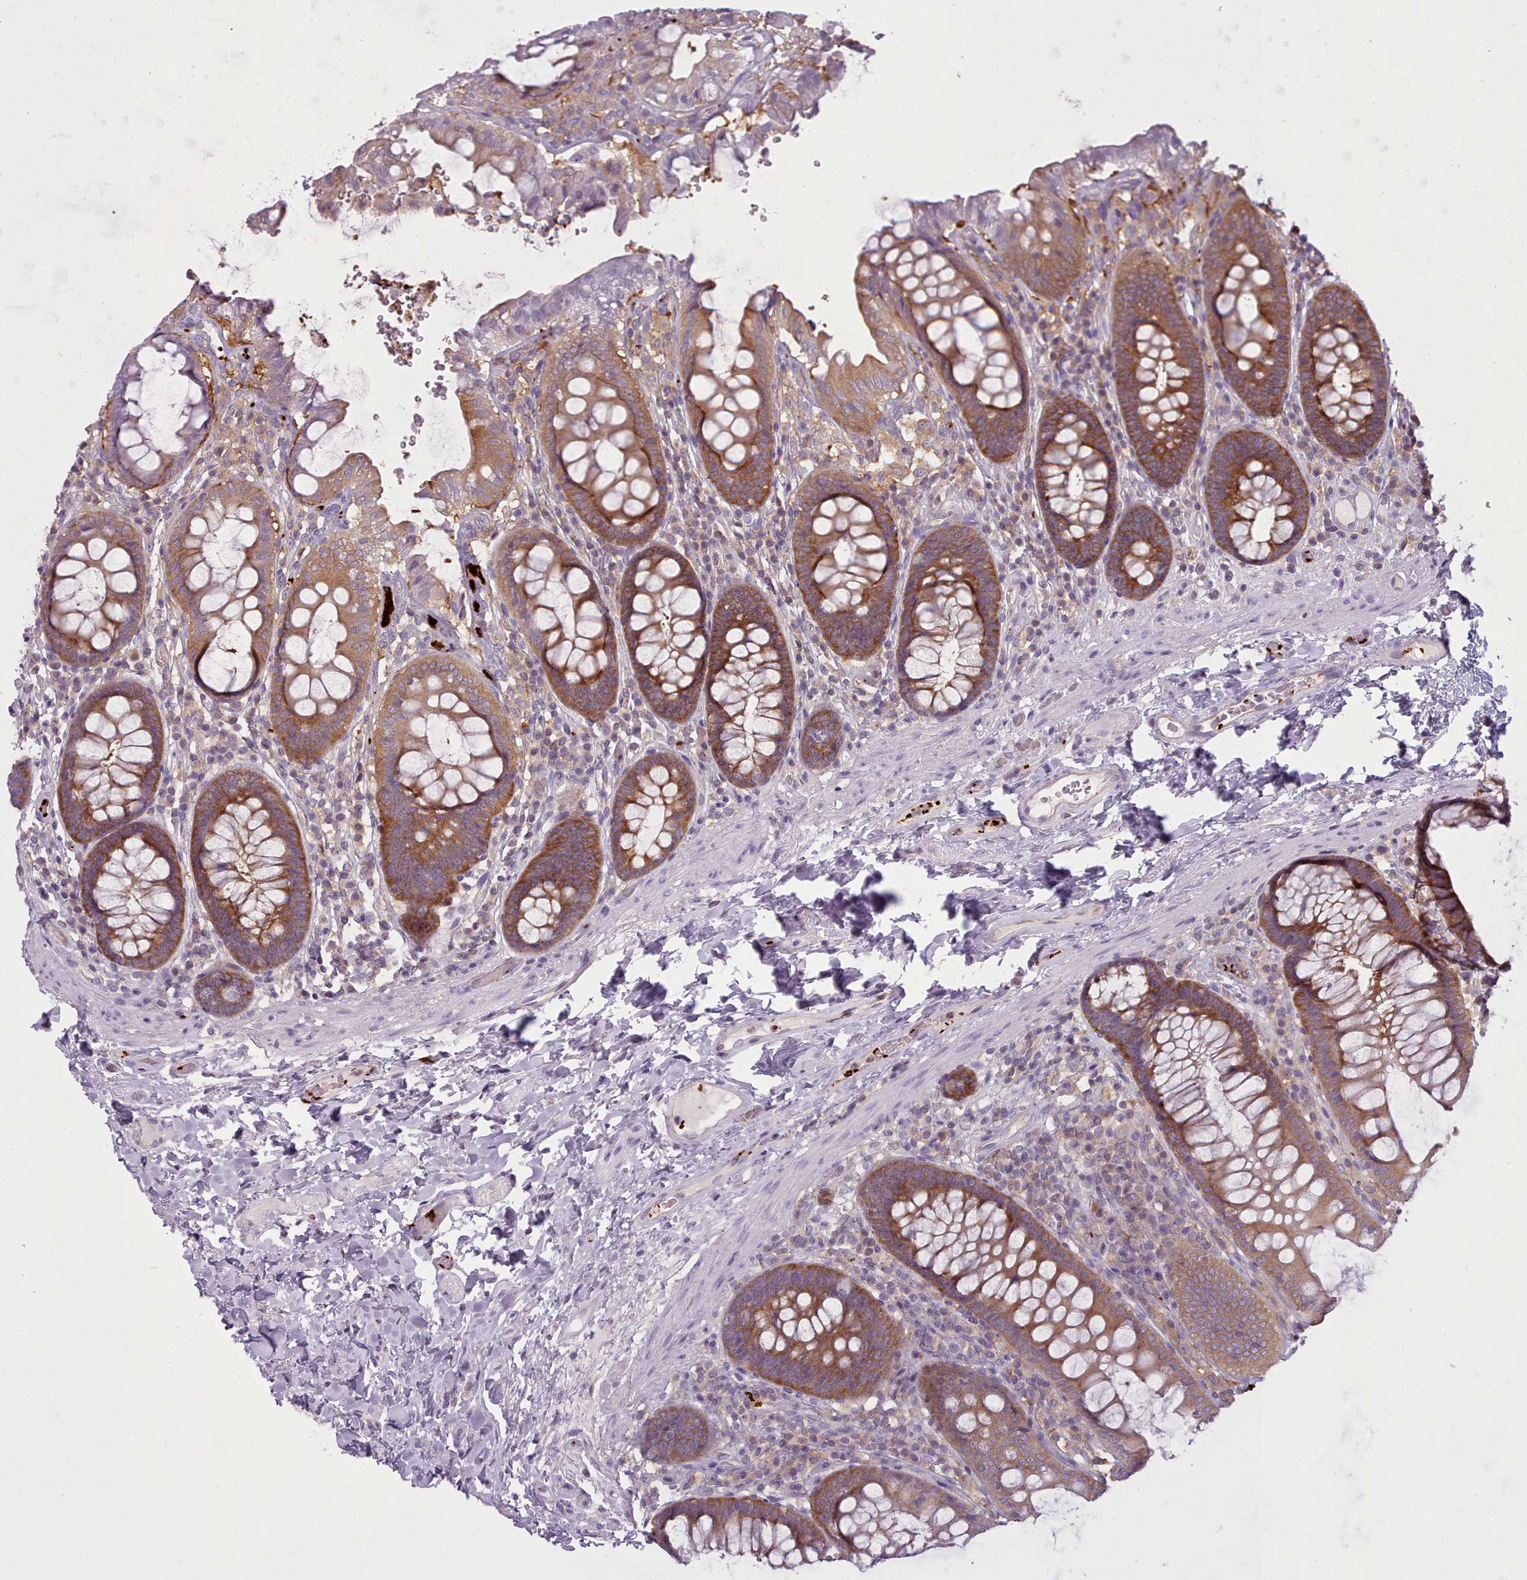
{"staining": {"intensity": "weak", "quantity": "<25%", "location": "cytoplasmic/membranous"}, "tissue": "colon", "cell_type": "Endothelial cells", "image_type": "normal", "snomed": [{"axis": "morphology", "description": "Normal tissue, NOS"}, {"axis": "topography", "description": "Colon"}], "caption": "Immunohistochemistry (IHC) of normal human colon shows no staining in endothelial cells.", "gene": "NDST2", "patient": {"sex": "male", "age": 84}}